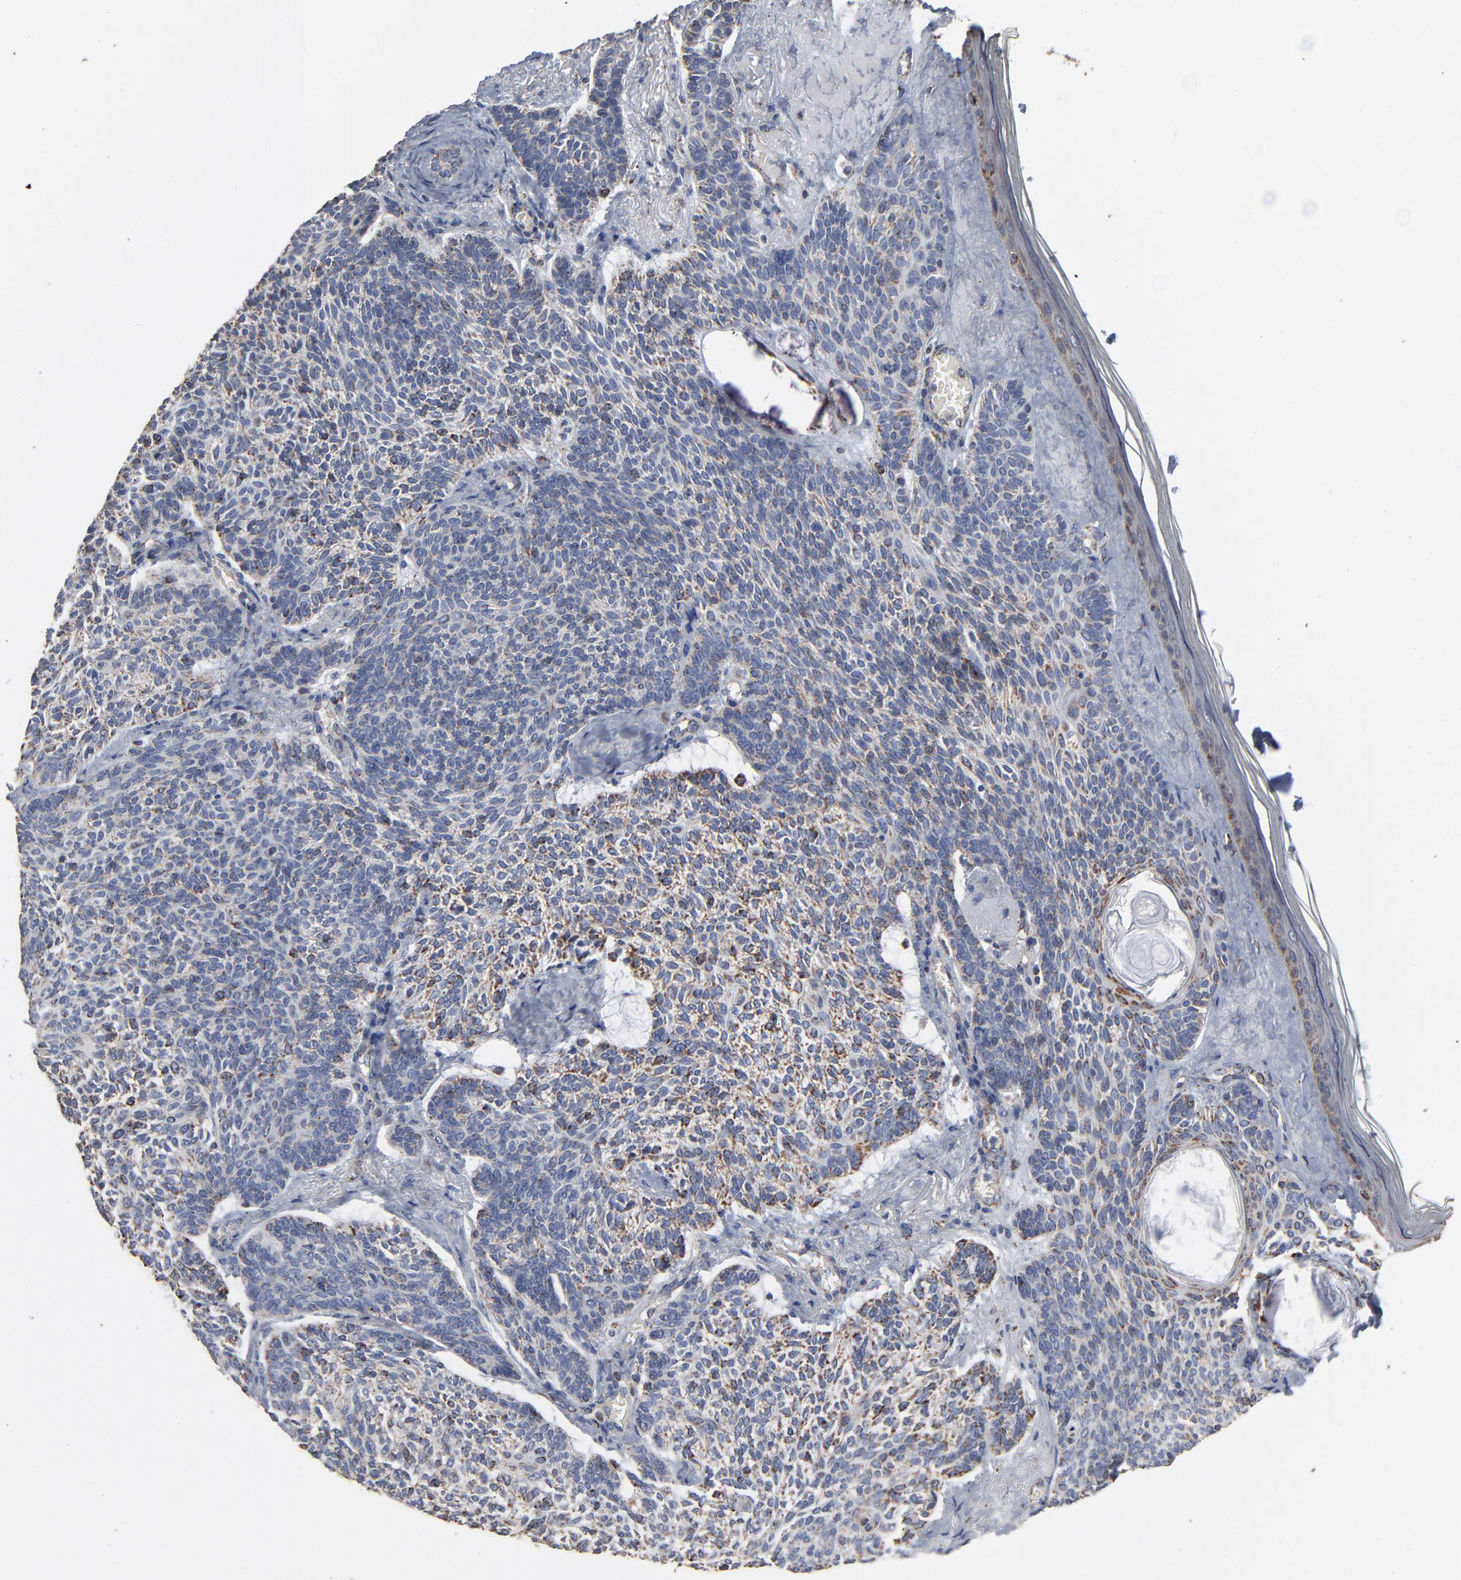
{"staining": {"intensity": "moderate", "quantity": "25%-75%", "location": "cytoplasmic/membranous"}, "tissue": "skin cancer", "cell_type": "Tumor cells", "image_type": "cancer", "snomed": [{"axis": "morphology", "description": "Normal tissue, NOS"}, {"axis": "morphology", "description": "Basal cell carcinoma"}, {"axis": "topography", "description": "Skin"}], "caption": "Skin basal cell carcinoma was stained to show a protein in brown. There is medium levels of moderate cytoplasmic/membranous staining in approximately 25%-75% of tumor cells. Using DAB (brown) and hematoxylin (blue) stains, captured at high magnification using brightfield microscopy.", "gene": "UQCRC1", "patient": {"sex": "female", "age": 70}}